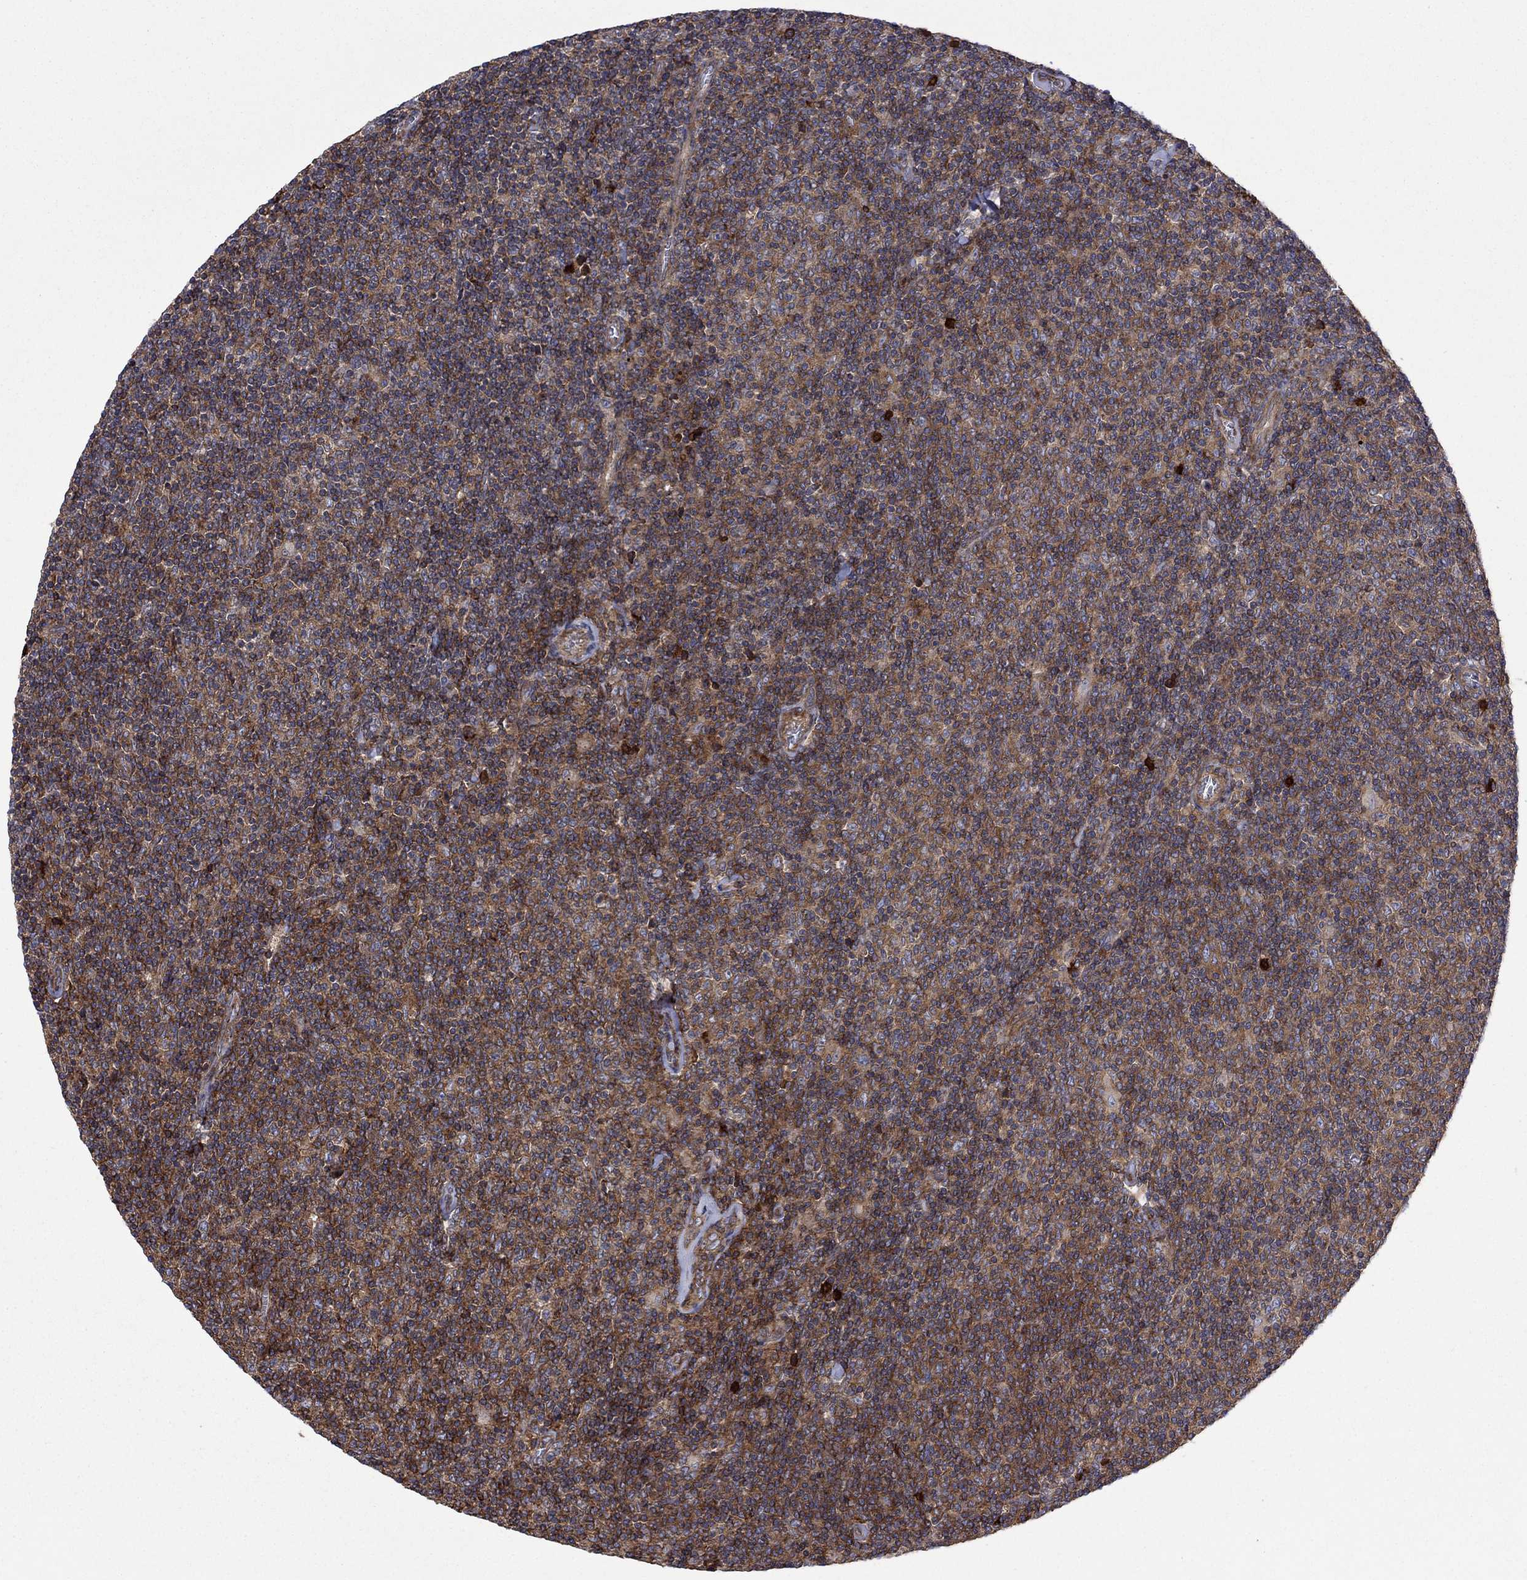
{"staining": {"intensity": "moderate", "quantity": ">75%", "location": "cytoplasmic/membranous"}, "tissue": "lymphoma", "cell_type": "Tumor cells", "image_type": "cancer", "snomed": [{"axis": "morphology", "description": "Malignant lymphoma, non-Hodgkin's type, Low grade"}, {"axis": "topography", "description": "Lymph node"}], "caption": "Immunohistochemical staining of low-grade malignant lymphoma, non-Hodgkin's type exhibits medium levels of moderate cytoplasmic/membranous protein positivity in about >75% of tumor cells.", "gene": "PAG1", "patient": {"sex": "male", "age": 52}}